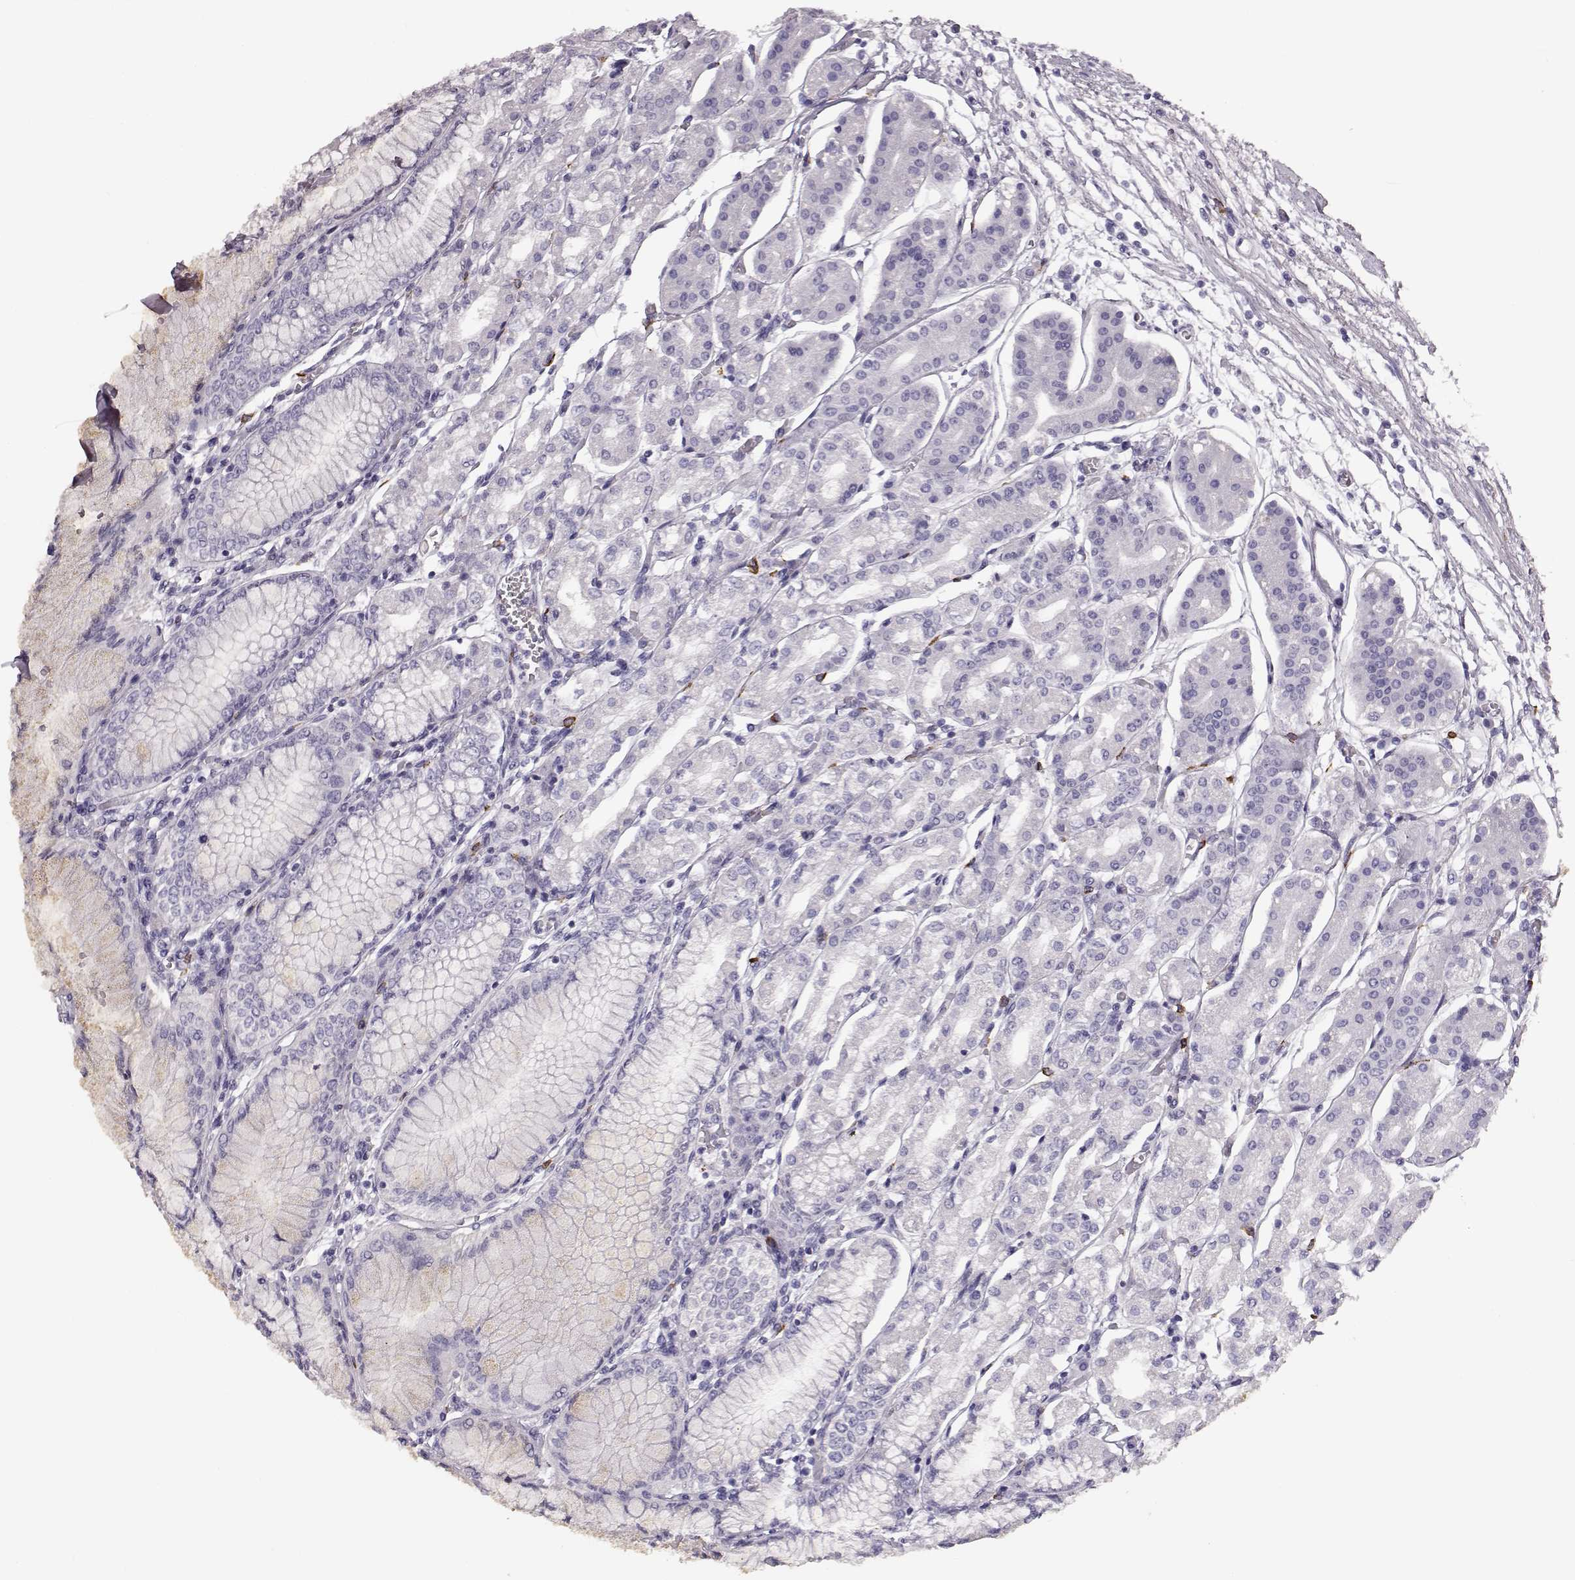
{"staining": {"intensity": "negative", "quantity": "none", "location": "none"}, "tissue": "stomach", "cell_type": "Glandular cells", "image_type": "normal", "snomed": [{"axis": "morphology", "description": "Normal tissue, NOS"}, {"axis": "topography", "description": "Skeletal muscle"}, {"axis": "topography", "description": "Stomach"}], "caption": "DAB immunohistochemical staining of unremarkable stomach demonstrates no significant positivity in glandular cells. (DAB (3,3'-diaminobenzidine) immunohistochemistry (IHC), high magnification).", "gene": "NPTXR", "patient": {"sex": "female", "age": 57}}